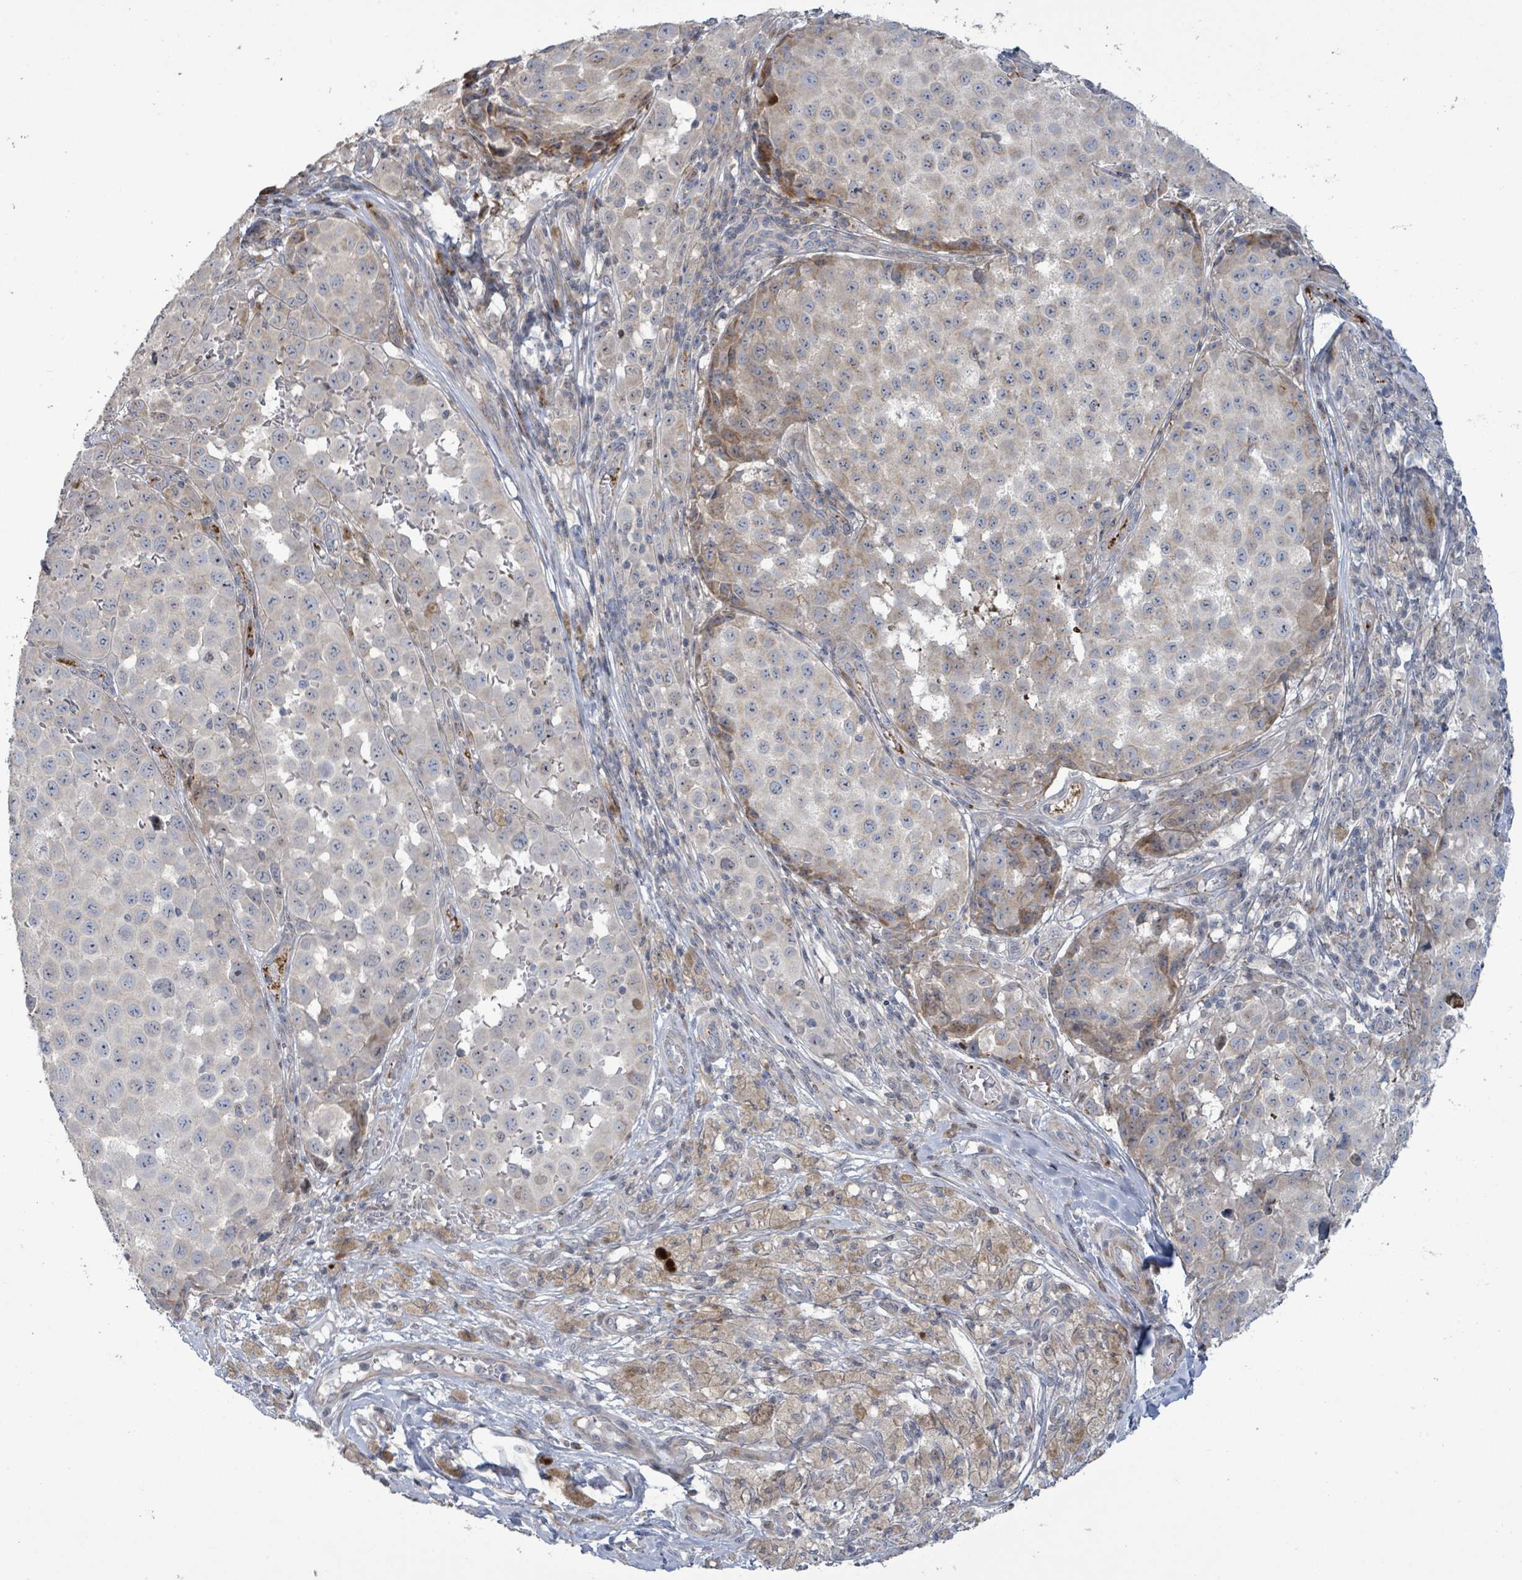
{"staining": {"intensity": "moderate", "quantity": "<25%", "location": "cytoplasmic/membranous"}, "tissue": "melanoma", "cell_type": "Tumor cells", "image_type": "cancer", "snomed": [{"axis": "morphology", "description": "Malignant melanoma, NOS"}, {"axis": "topography", "description": "Skin"}], "caption": "Human melanoma stained with a protein marker shows moderate staining in tumor cells.", "gene": "LILRA4", "patient": {"sex": "male", "age": 64}}